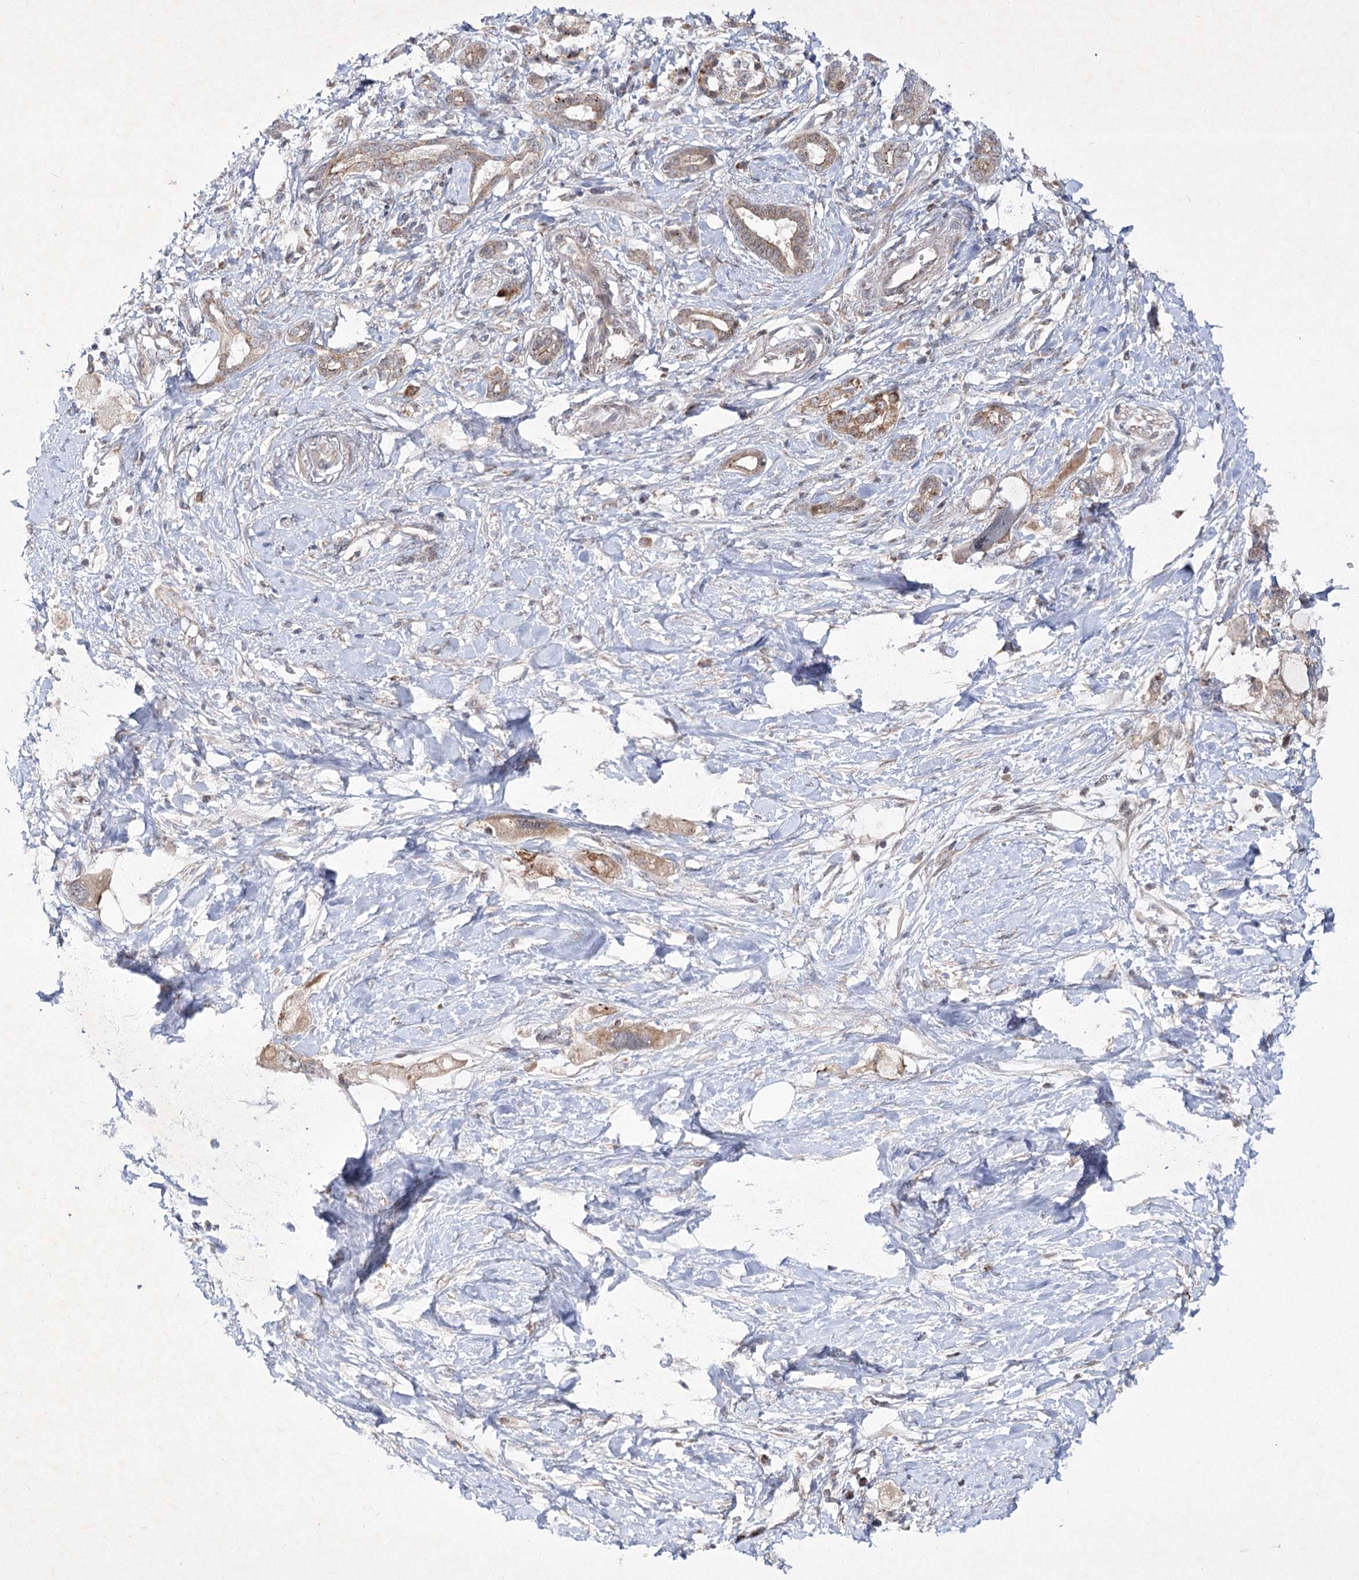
{"staining": {"intensity": "moderate", "quantity": ">75%", "location": "cytoplasmic/membranous"}, "tissue": "pancreatic cancer", "cell_type": "Tumor cells", "image_type": "cancer", "snomed": [{"axis": "morphology", "description": "Adenocarcinoma, NOS"}, {"axis": "topography", "description": "Pancreas"}], "caption": "The micrograph displays a brown stain indicating the presence of a protein in the cytoplasmic/membranous of tumor cells in pancreatic adenocarcinoma.", "gene": "SCRN3", "patient": {"sex": "female", "age": 56}}